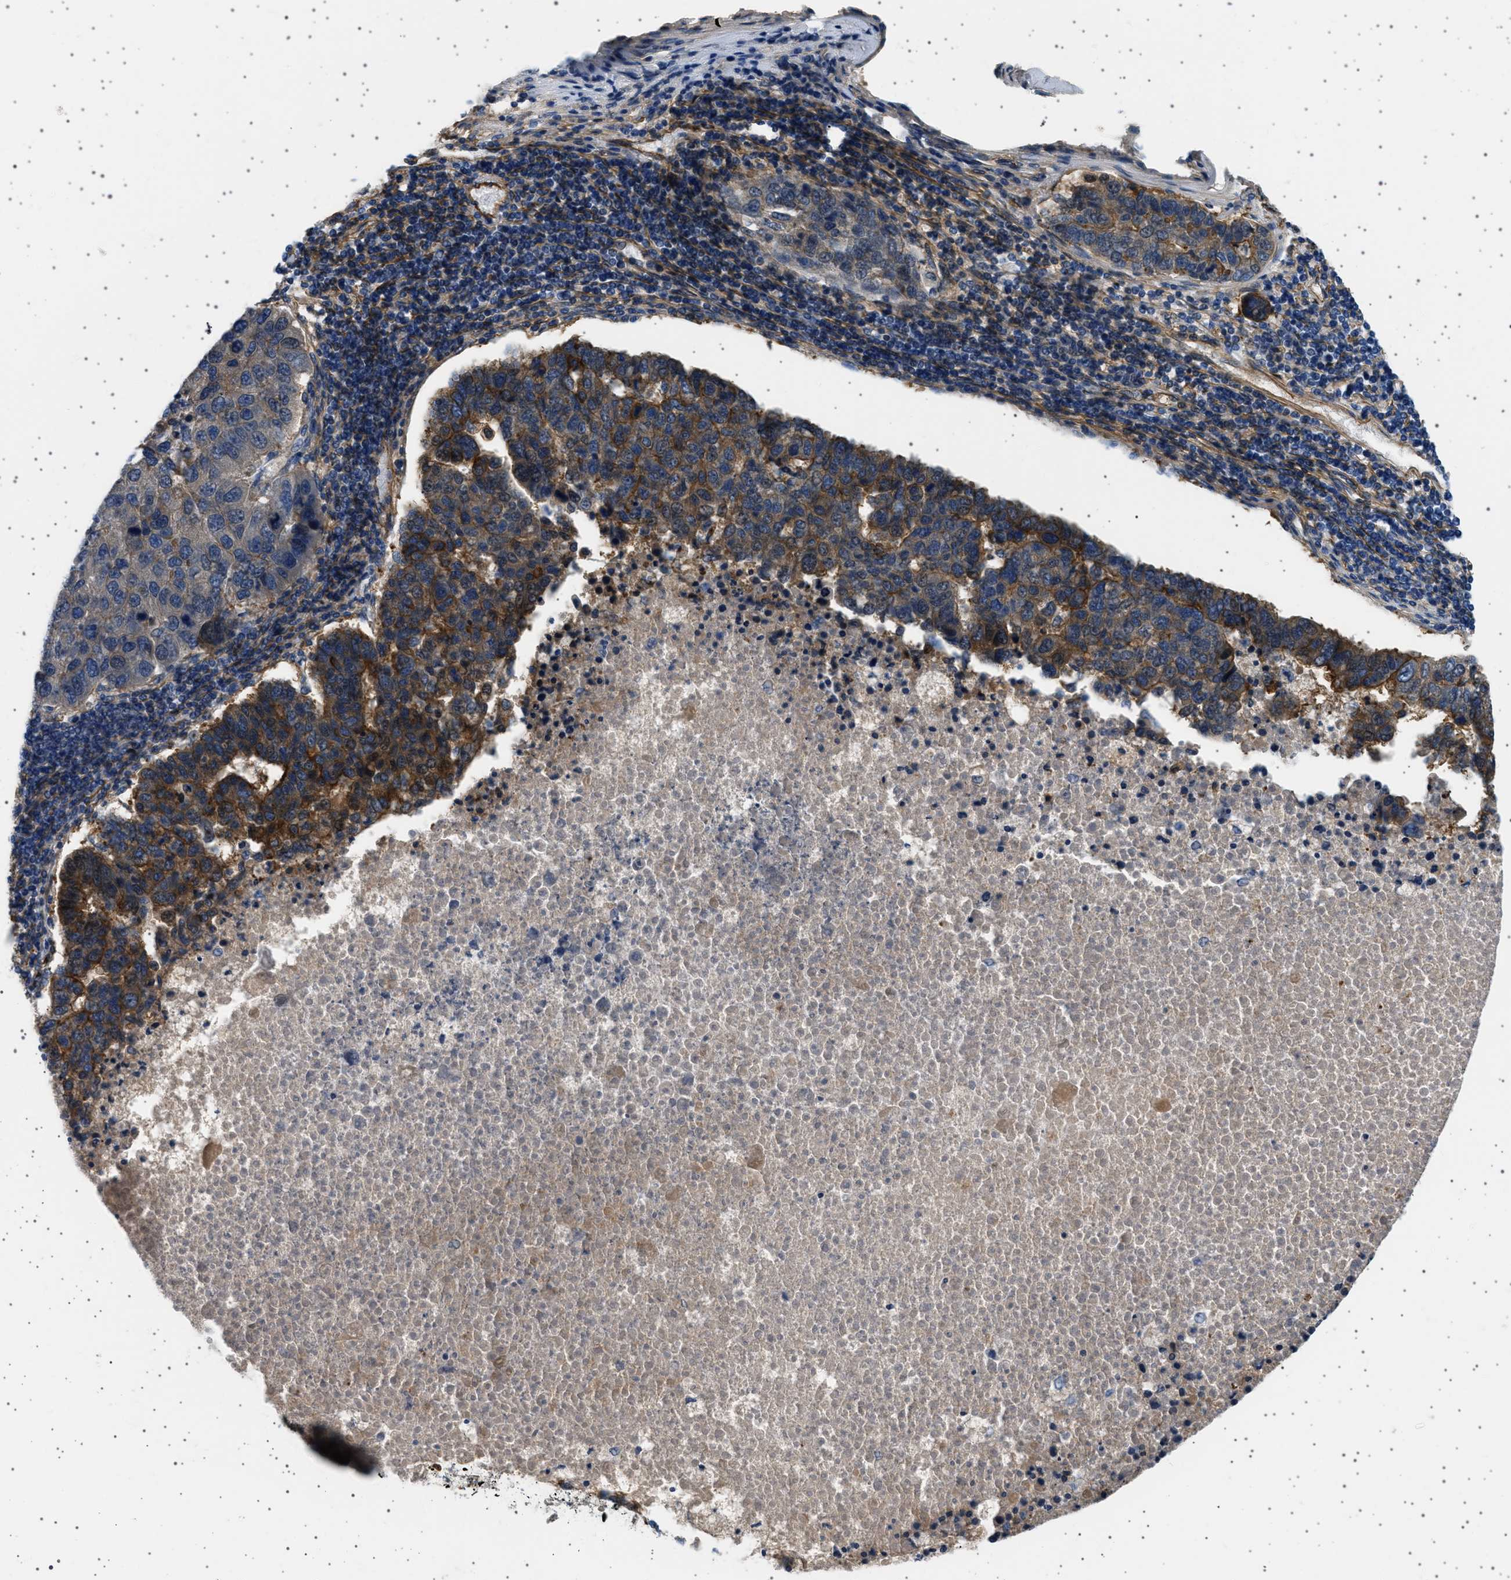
{"staining": {"intensity": "strong", "quantity": "25%-75%", "location": "cytoplasmic/membranous"}, "tissue": "pancreatic cancer", "cell_type": "Tumor cells", "image_type": "cancer", "snomed": [{"axis": "morphology", "description": "Adenocarcinoma, NOS"}, {"axis": "topography", "description": "Pancreas"}], "caption": "Brown immunohistochemical staining in pancreatic cancer exhibits strong cytoplasmic/membranous staining in about 25%-75% of tumor cells.", "gene": "PLPP6", "patient": {"sex": "female", "age": 61}}